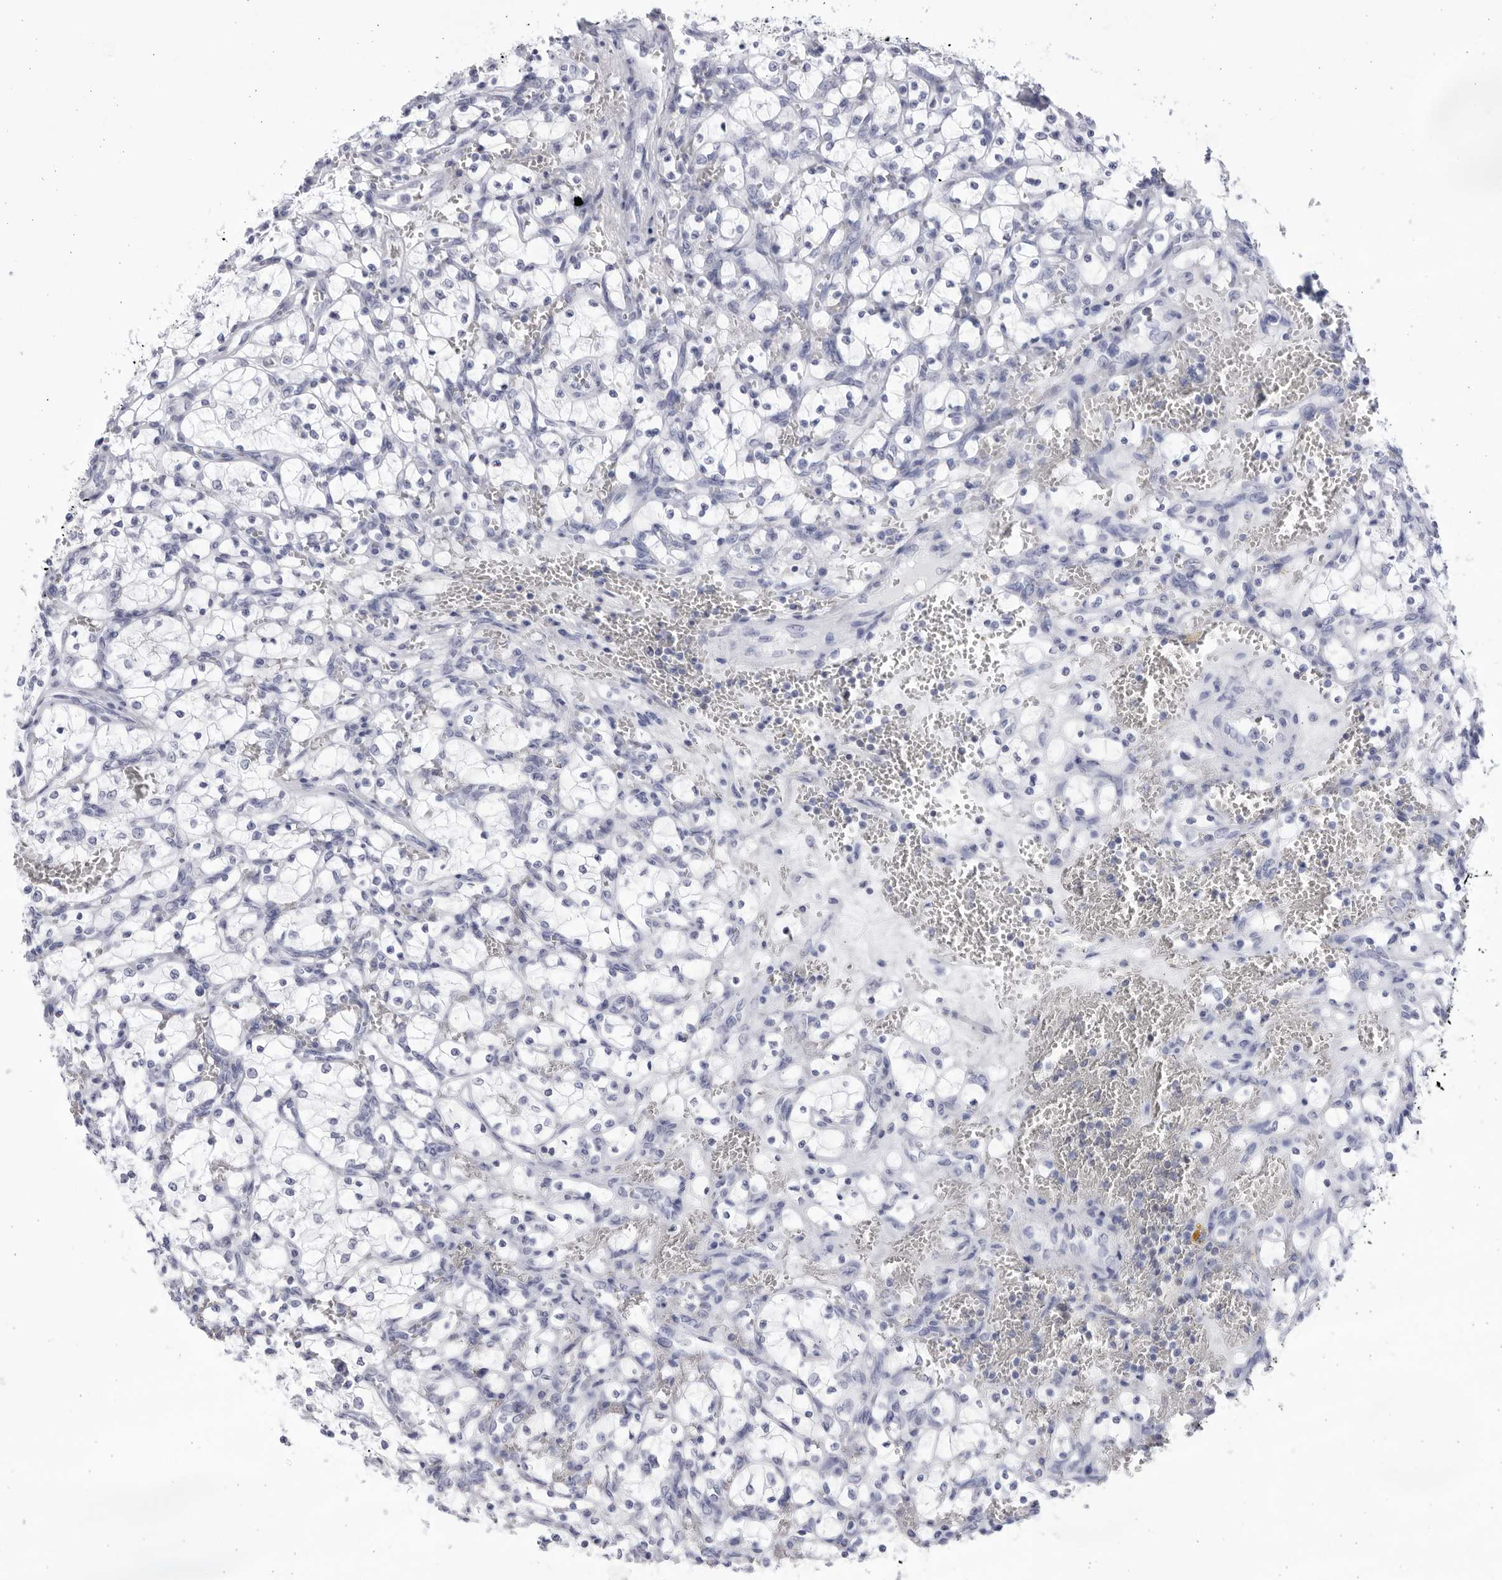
{"staining": {"intensity": "negative", "quantity": "none", "location": "none"}, "tissue": "renal cancer", "cell_type": "Tumor cells", "image_type": "cancer", "snomed": [{"axis": "morphology", "description": "Adenocarcinoma, NOS"}, {"axis": "topography", "description": "Kidney"}], "caption": "This photomicrograph is of renal adenocarcinoma stained with IHC to label a protein in brown with the nuclei are counter-stained blue. There is no positivity in tumor cells.", "gene": "CCDC181", "patient": {"sex": "female", "age": 69}}